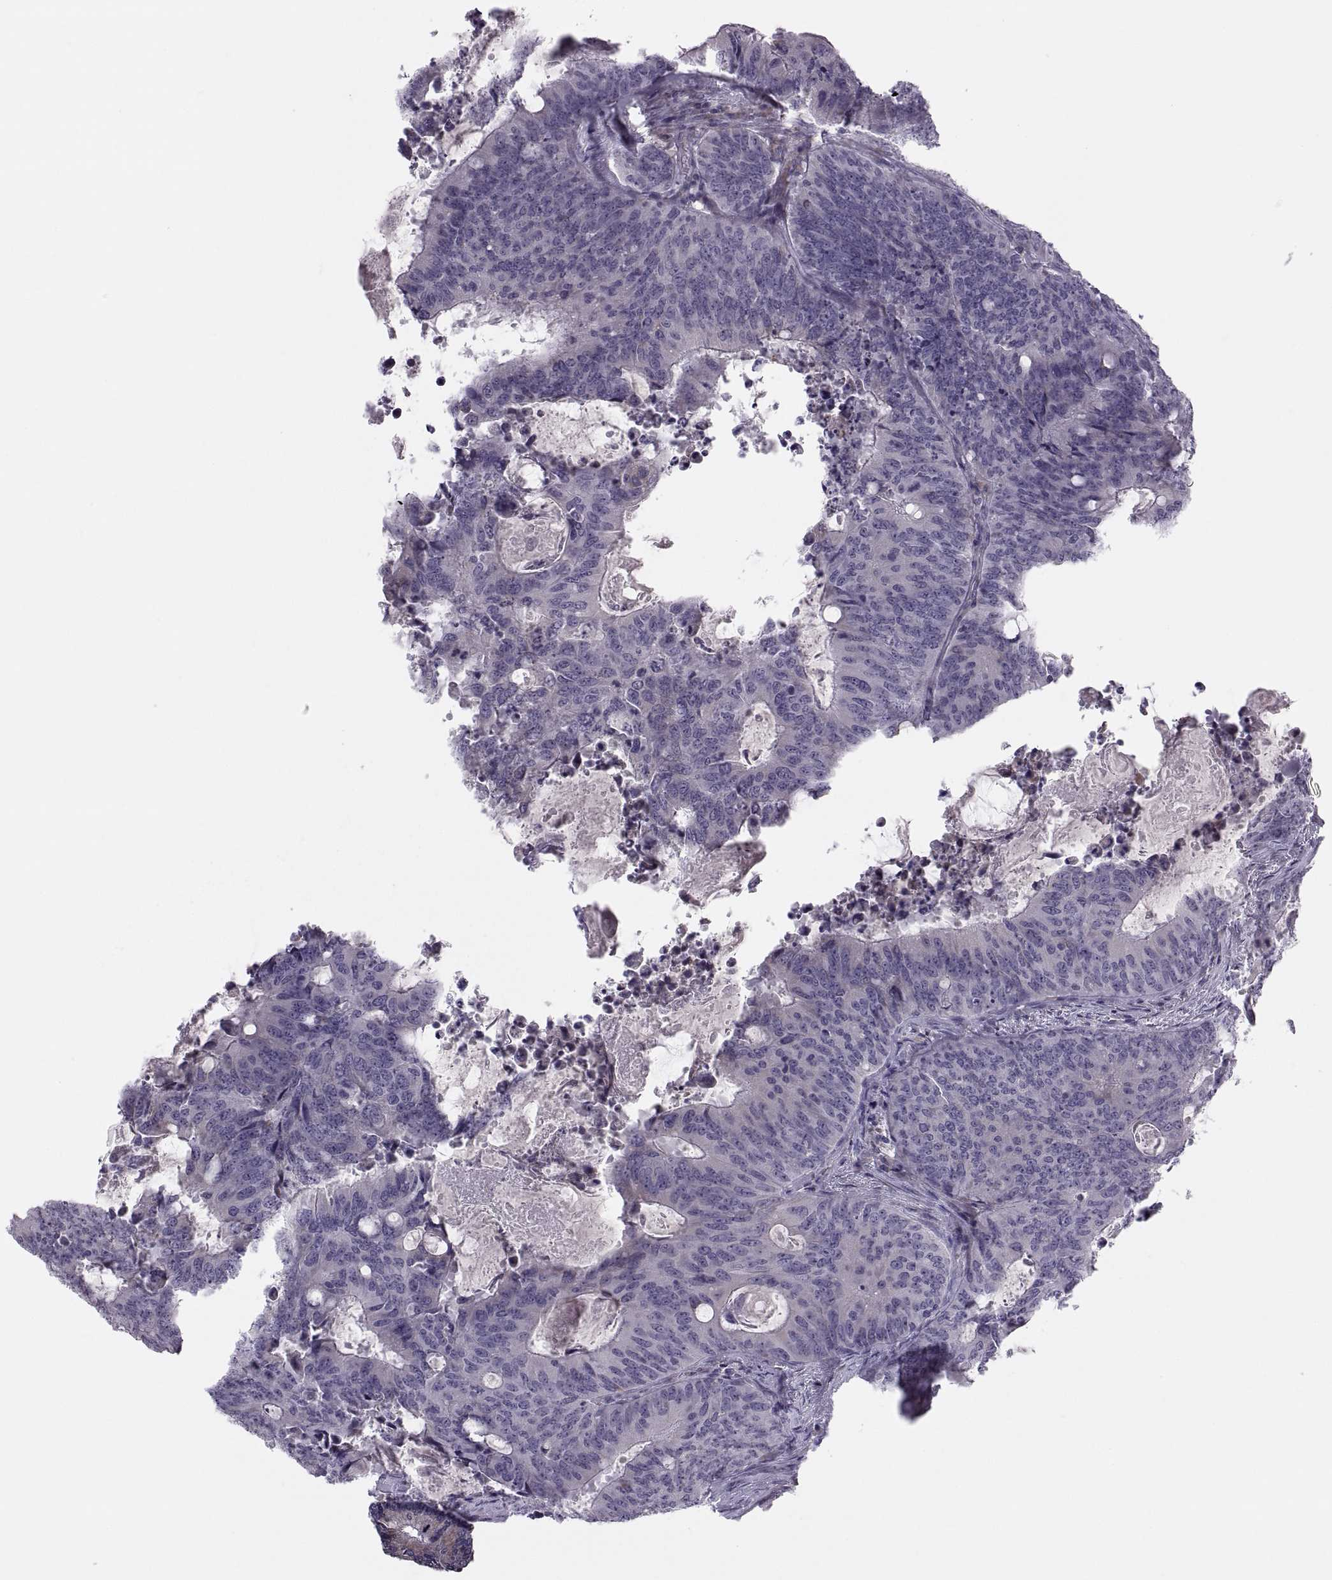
{"staining": {"intensity": "negative", "quantity": "none", "location": "none"}, "tissue": "colorectal cancer", "cell_type": "Tumor cells", "image_type": "cancer", "snomed": [{"axis": "morphology", "description": "Adenocarcinoma, NOS"}, {"axis": "topography", "description": "Colon"}], "caption": "Micrograph shows no significant protein positivity in tumor cells of colorectal cancer.", "gene": "LETM2", "patient": {"sex": "male", "age": 67}}